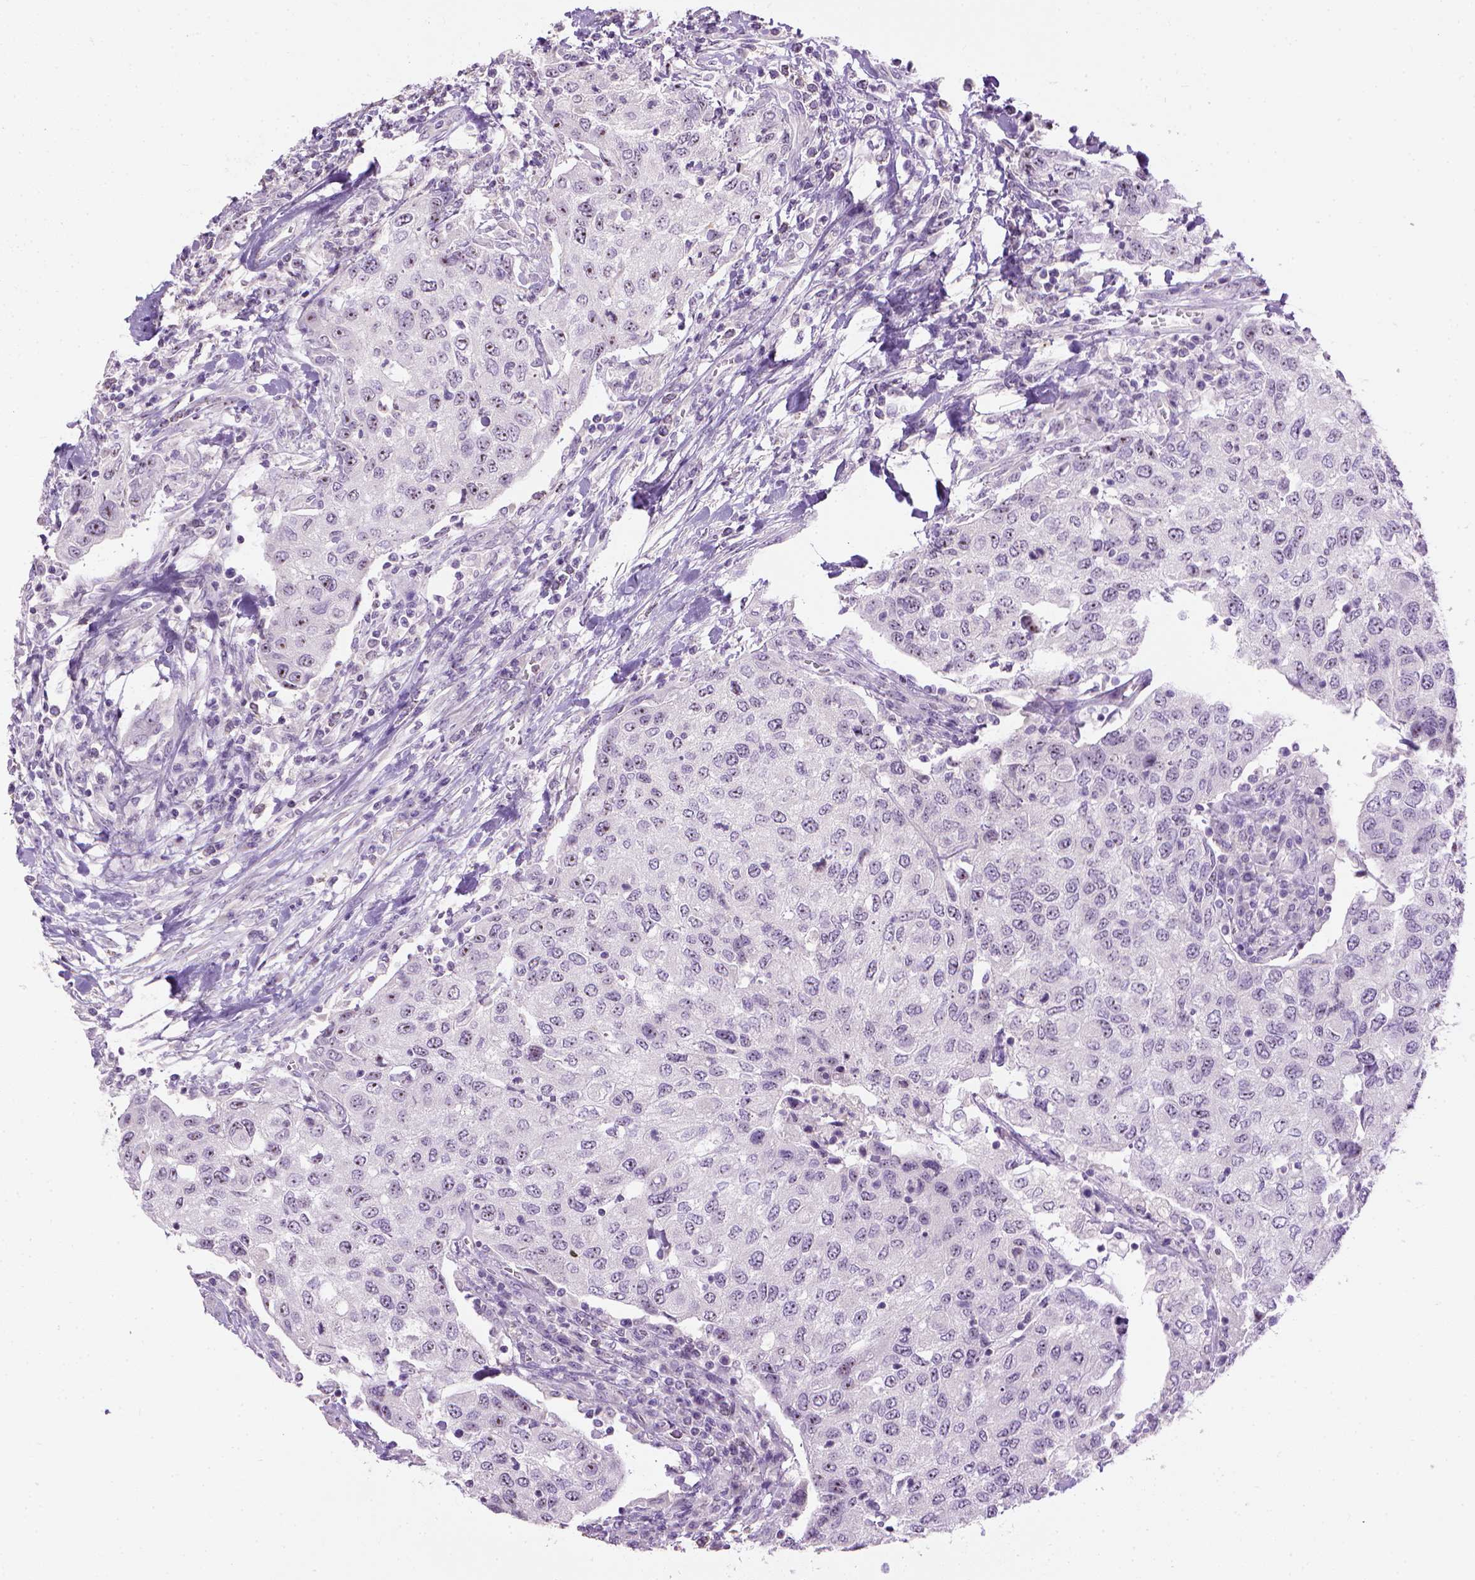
{"staining": {"intensity": "weak", "quantity": "25%-75%", "location": "nuclear"}, "tissue": "urothelial cancer", "cell_type": "Tumor cells", "image_type": "cancer", "snomed": [{"axis": "morphology", "description": "Urothelial carcinoma, High grade"}, {"axis": "topography", "description": "Urinary bladder"}], "caption": "Urothelial cancer stained with DAB (3,3'-diaminobenzidine) immunohistochemistry (IHC) reveals low levels of weak nuclear staining in about 25%-75% of tumor cells. The protein is stained brown, and the nuclei are stained in blue (DAB IHC with brightfield microscopy, high magnification).", "gene": "UTP4", "patient": {"sex": "female", "age": 78}}